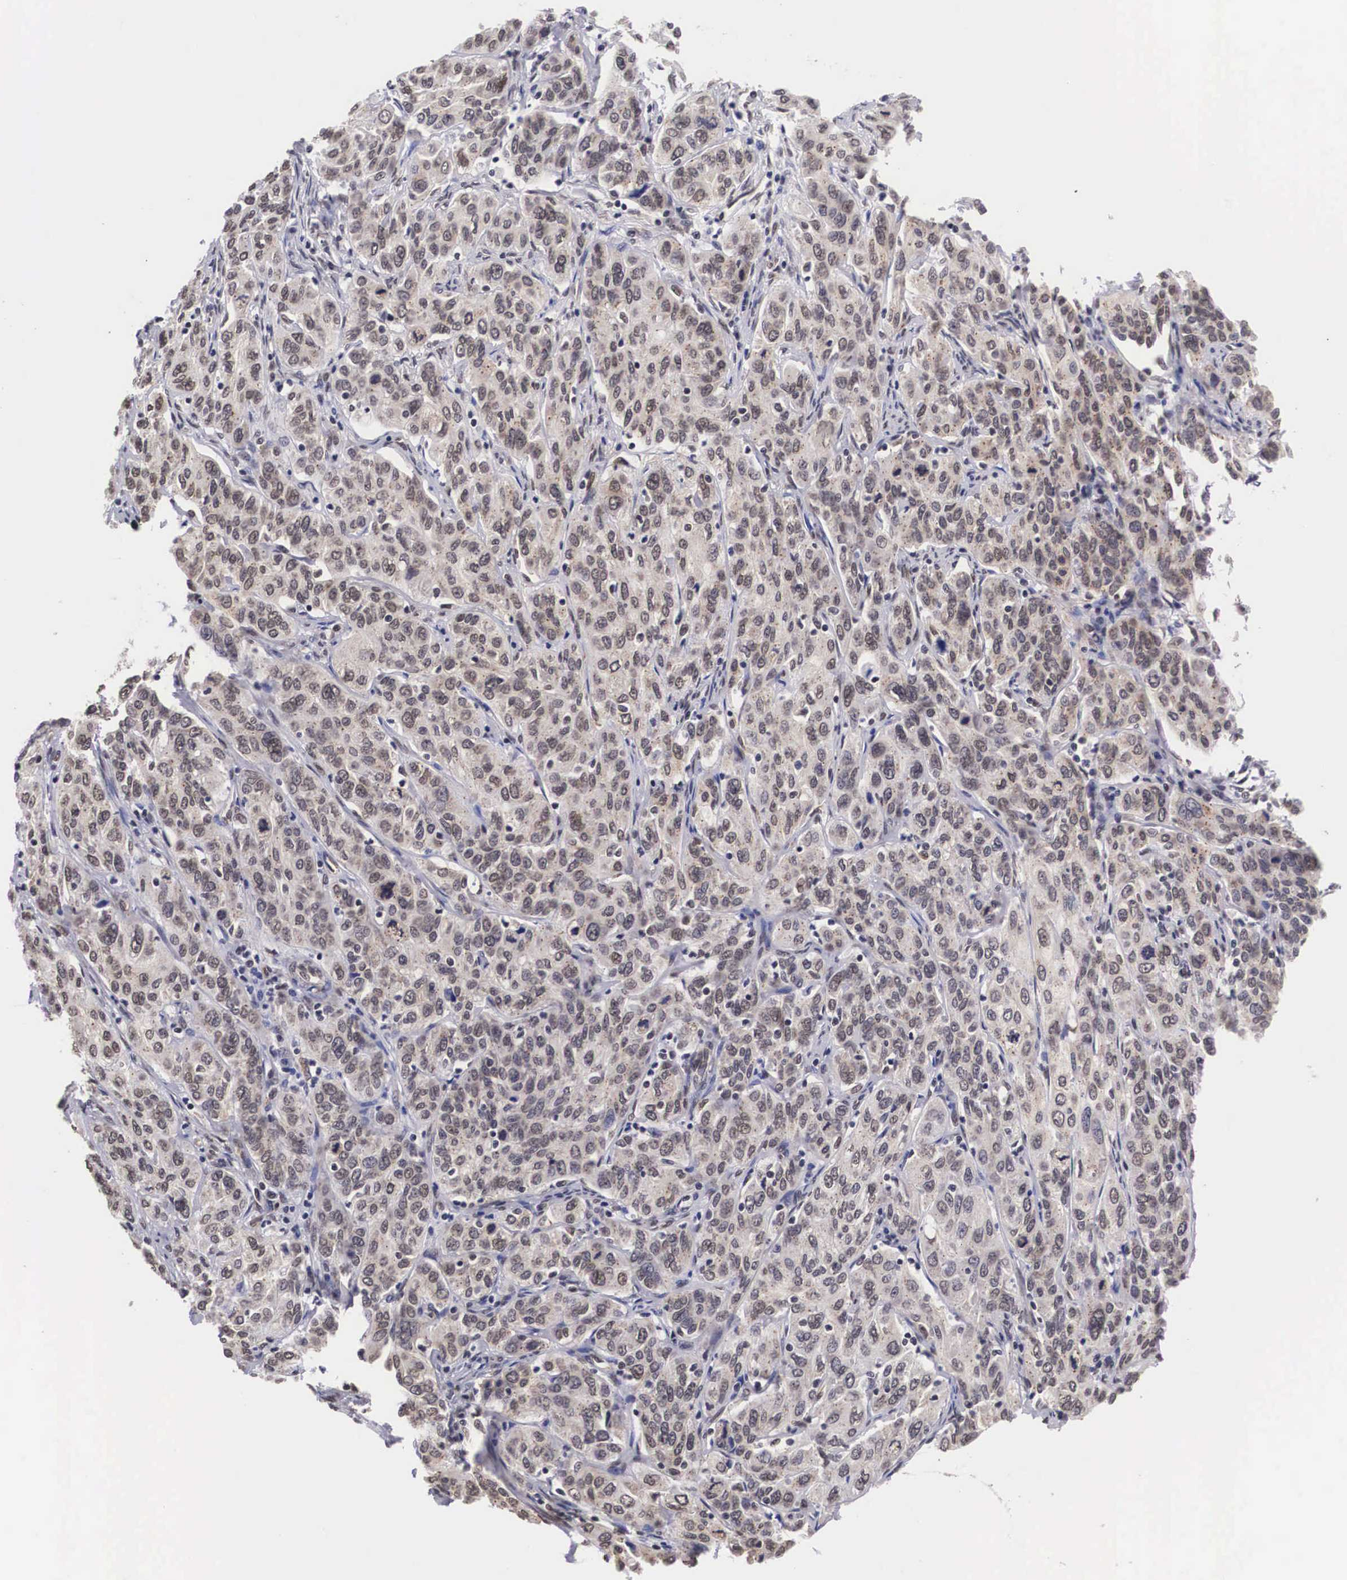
{"staining": {"intensity": "moderate", "quantity": "25%-75%", "location": "cytoplasmic/membranous"}, "tissue": "cervical cancer", "cell_type": "Tumor cells", "image_type": "cancer", "snomed": [{"axis": "morphology", "description": "Squamous cell carcinoma, NOS"}, {"axis": "topography", "description": "Cervix"}], "caption": "A photomicrograph of human squamous cell carcinoma (cervical) stained for a protein demonstrates moderate cytoplasmic/membranous brown staining in tumor cells.", "gene": "OTX2", "patient": {"sex": "female", "age": 38}}